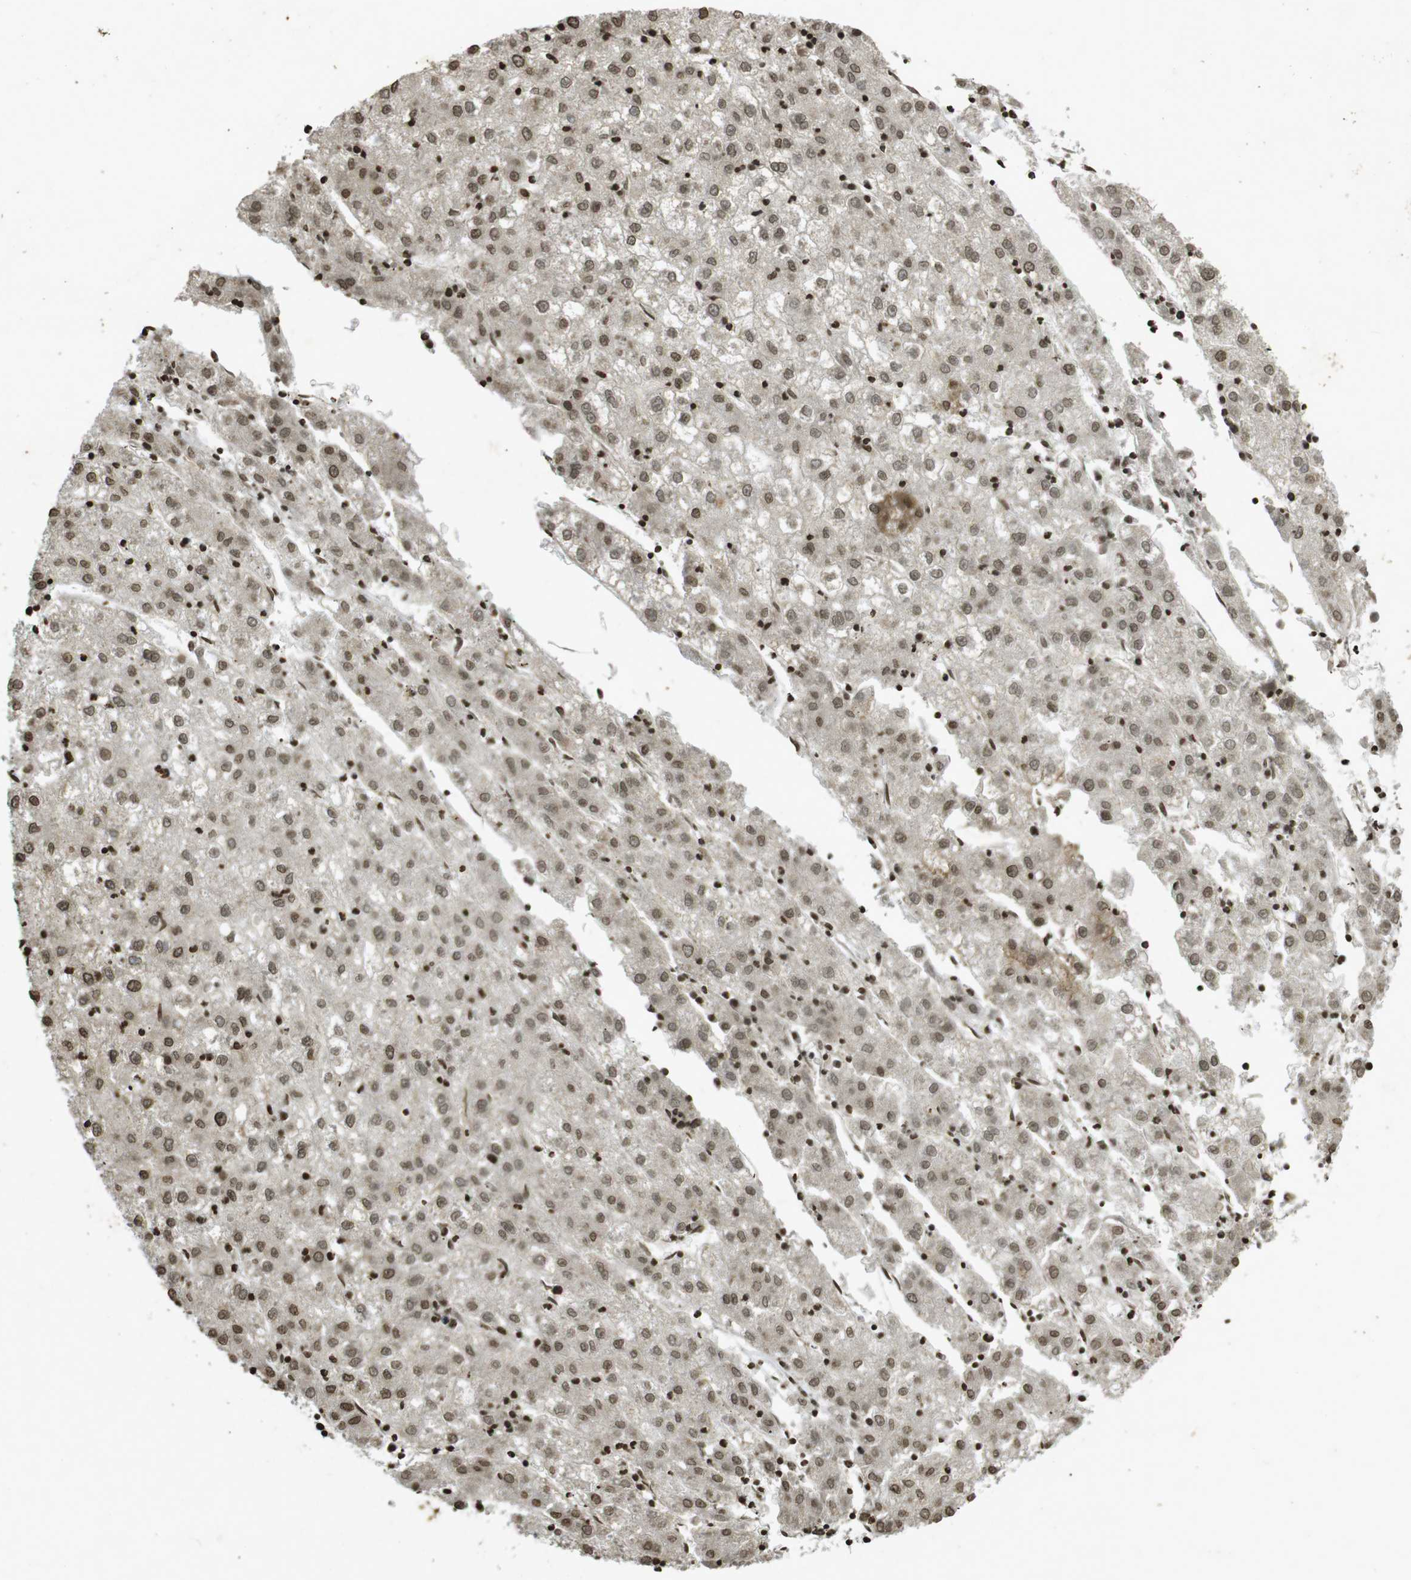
{"staining": {"intensity": "moderate", "quantity": ">75%", "location": "nuclear"}, "tissue": "liver cancer", "cell_type": "Tumor cells", "image_type": "cancer", "snomed": [{"axis": "morphology", "description": "Carcinoma, Hepatocellular, NOS"}, {"axis": "topography", "description": "Liver"}], "caption": "Immunohistochemistry histopathology image of neoplastic tissue: liver cancer (hepatocellular carcinoma) stained using IHC exhibits medium levels of moderate protein expression localized specifically in the nuclear of tumor cells, appearing as a nuclear brown color.", "gene": "ORC4", "patient": {"sex": "male", "age": 72}}